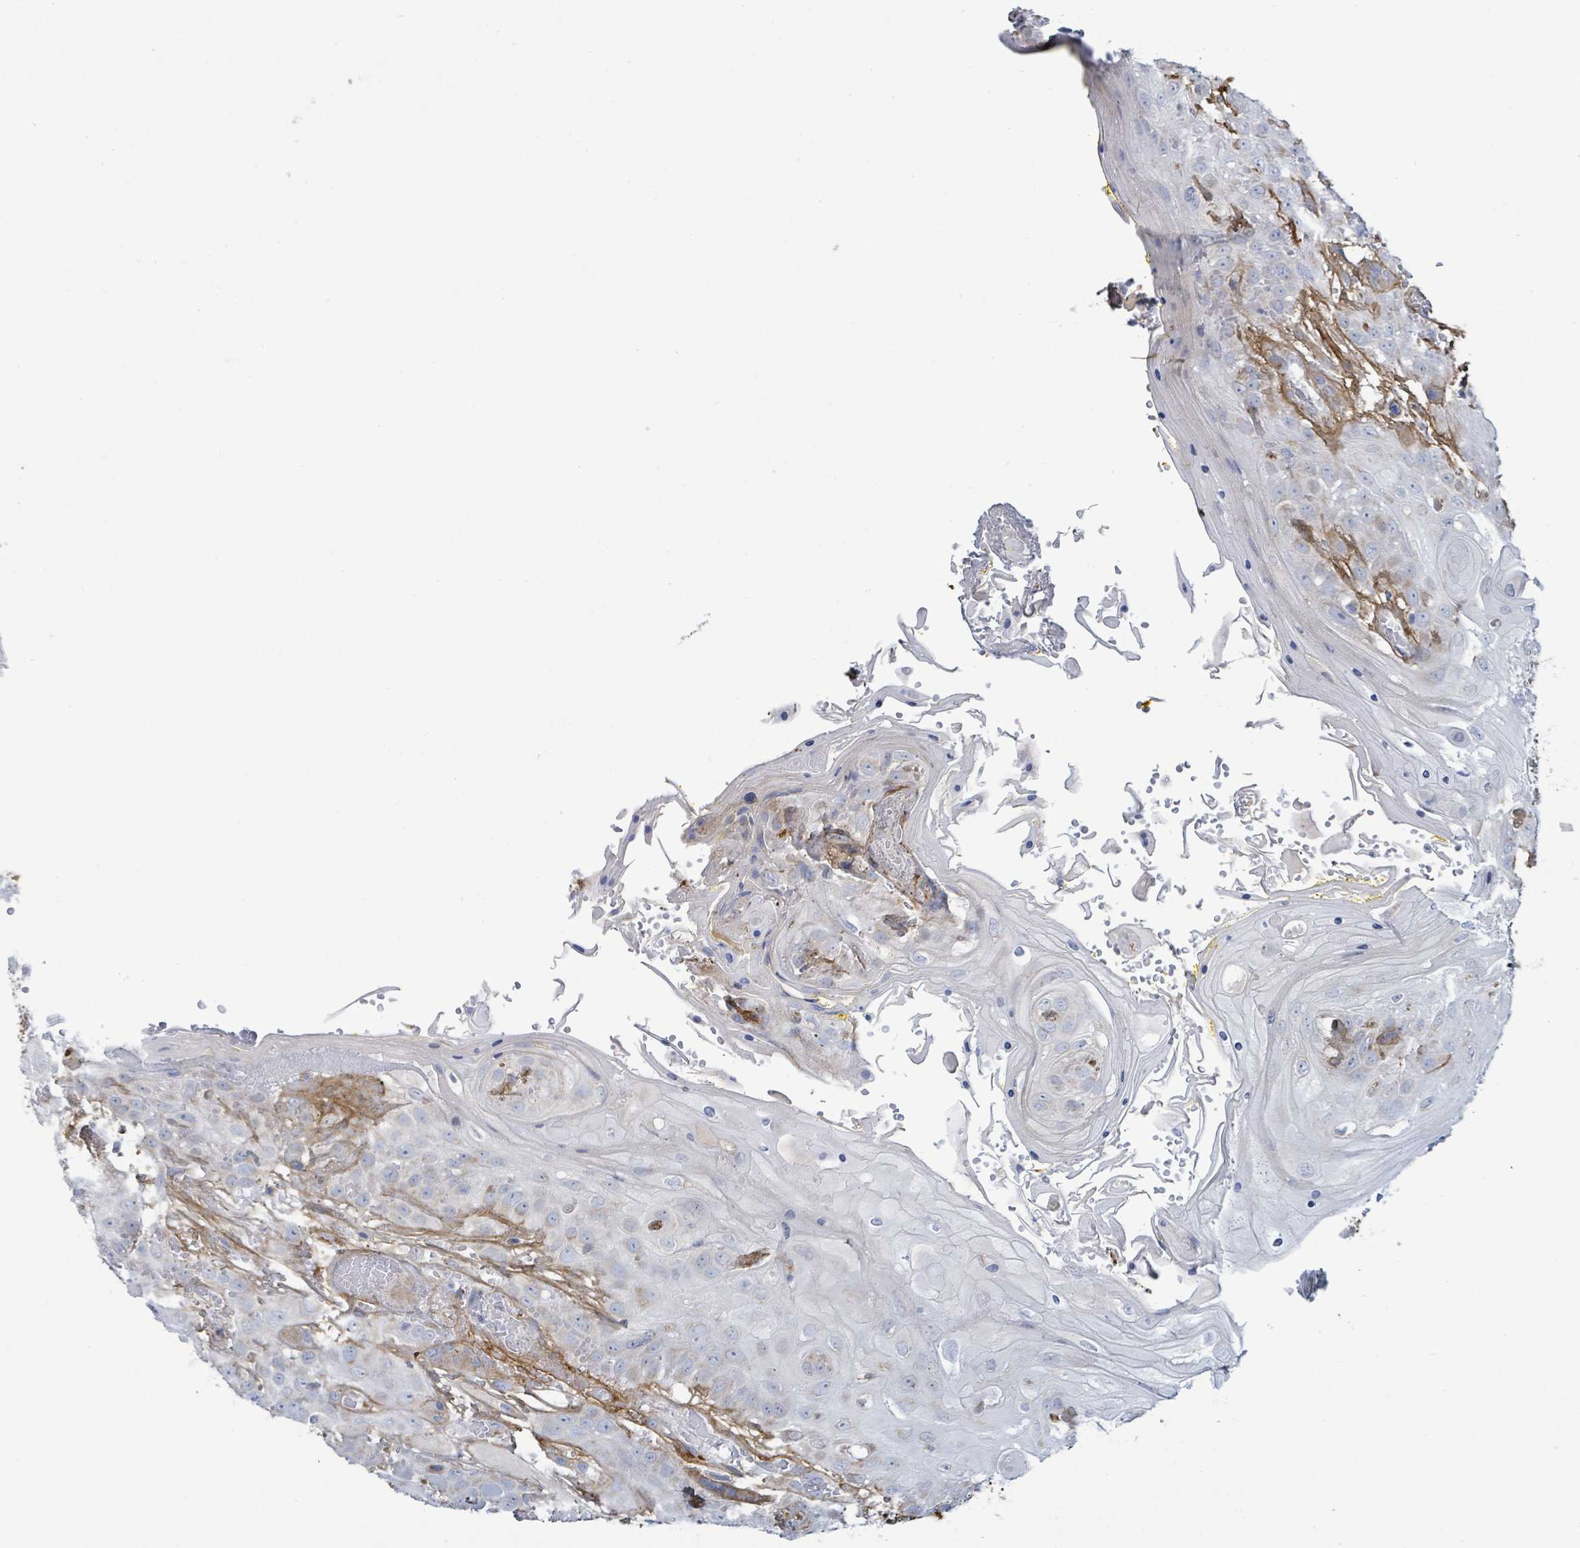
{"staining": {"intensity": "negative", "quantity": "none", "location": "none"}, "tissue": "head and neck cancer", "cell_type": "Tumor cells", "image_type": "cancer", "snomed": [{"axis": "morphology", "description": "Squamous cell carcinoma, NOS"}, {"axis": "topography", "description": "Head-Neck"}], "caption": "High power microscopy photomicrograph of an IHC photomicrograph of head and neck cancer (squamous cell carcinoma), revealing no significant staining in tumor cells.", "gene": "ALG12", "patient": {"sex": "female", "age": 43}}